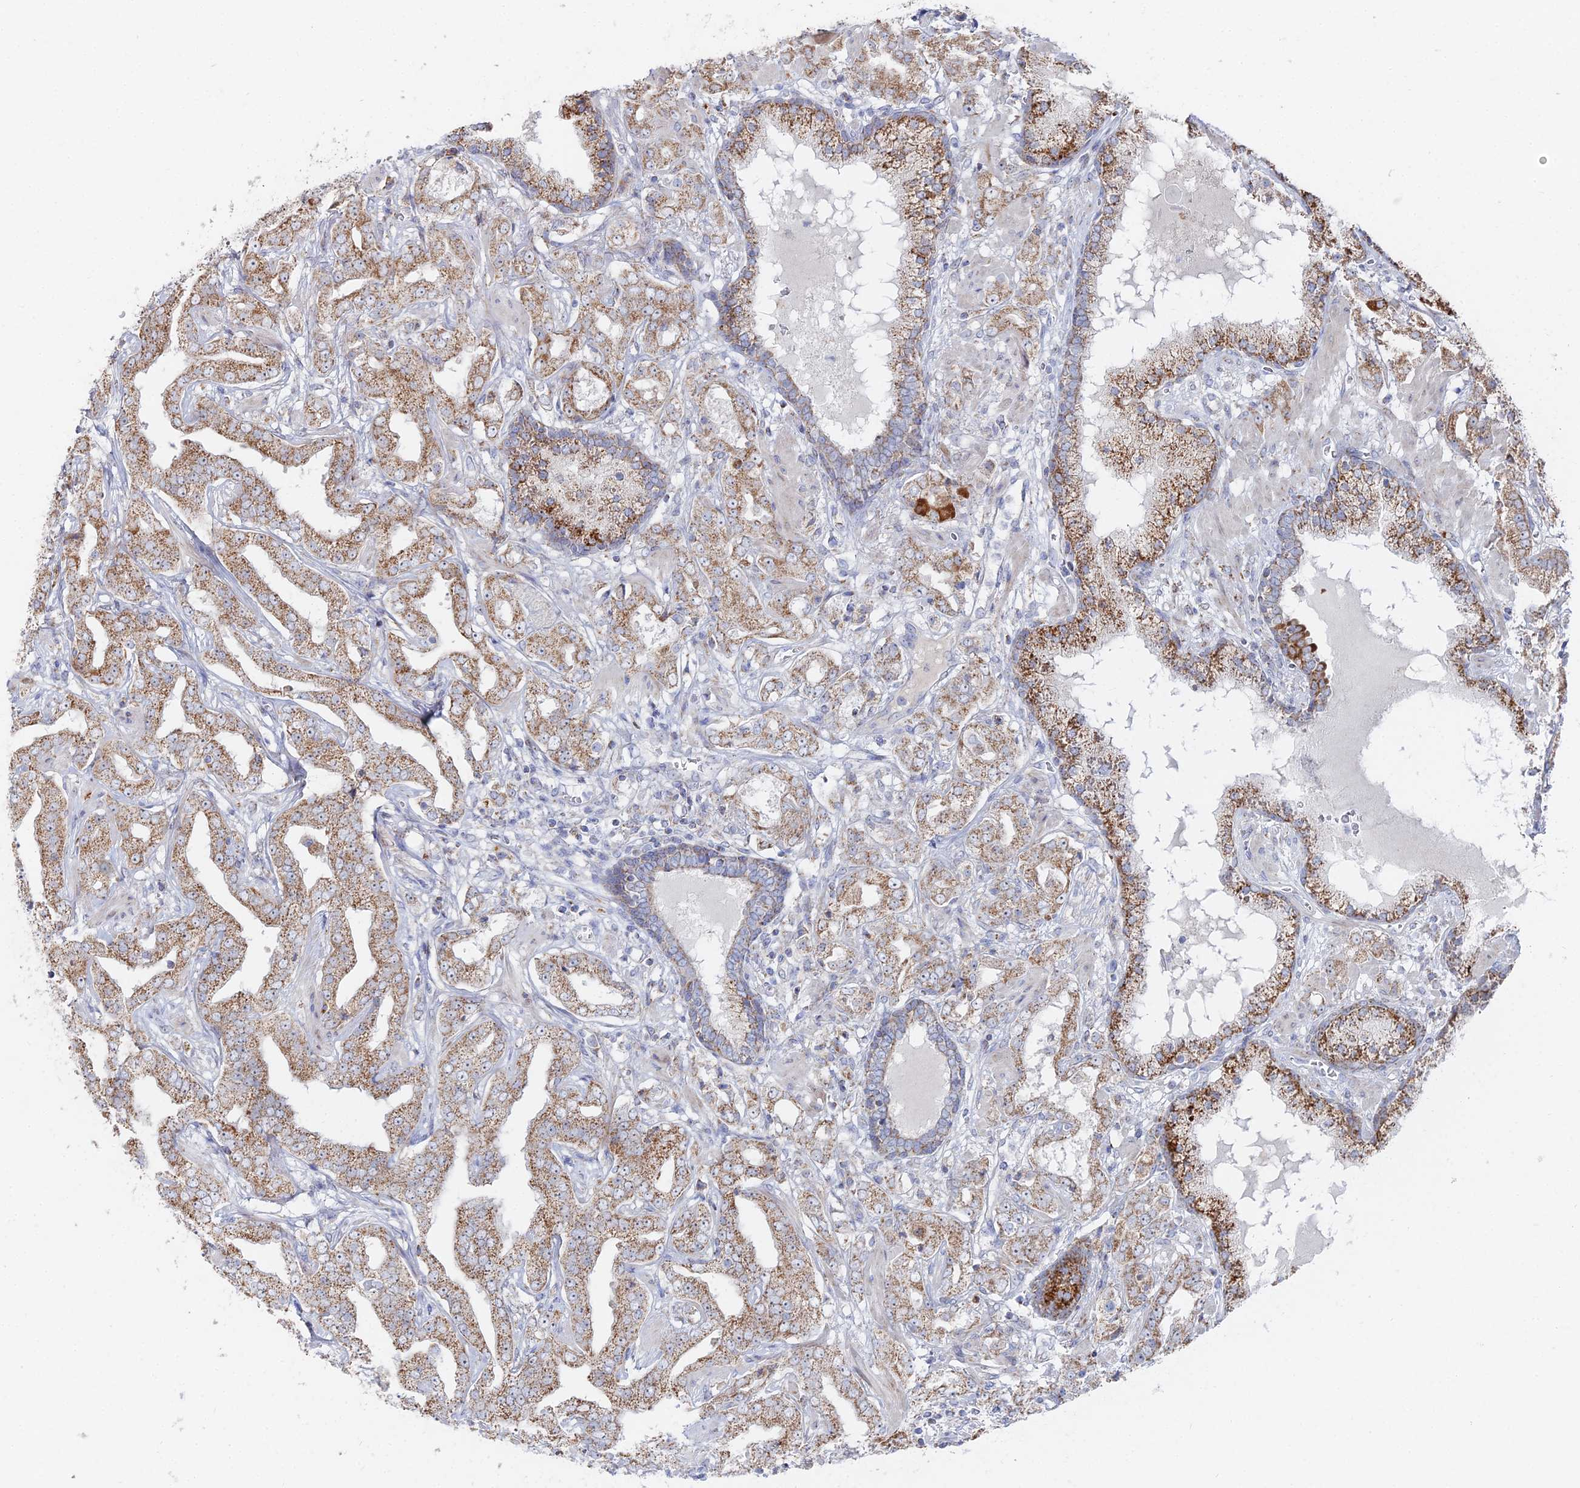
{"staining": {"intensity": "moderate", "quantity": ">75%", "location": "cytoplasmic/membranous"}, "tissue": "prostate cancer", "cell_type": "Tumor cells", "image_type": "cancer", "snomed": [{"axis": "morphology", "description": "Adenocarcinoma, High grade"}, {"axis": "topography", "description": "Prostate"}], "caption": "This histopathology image reveals high-grade adenocarcinoma (prostate) stained with IHC to label a protein in brown. The cytoplasmic/membranous of tumor cells show moderate positivity for the protein. Nuclei are counter-stained blue.", "gene": "MPC1", "patient": {"sex": "male", "age": 63}}